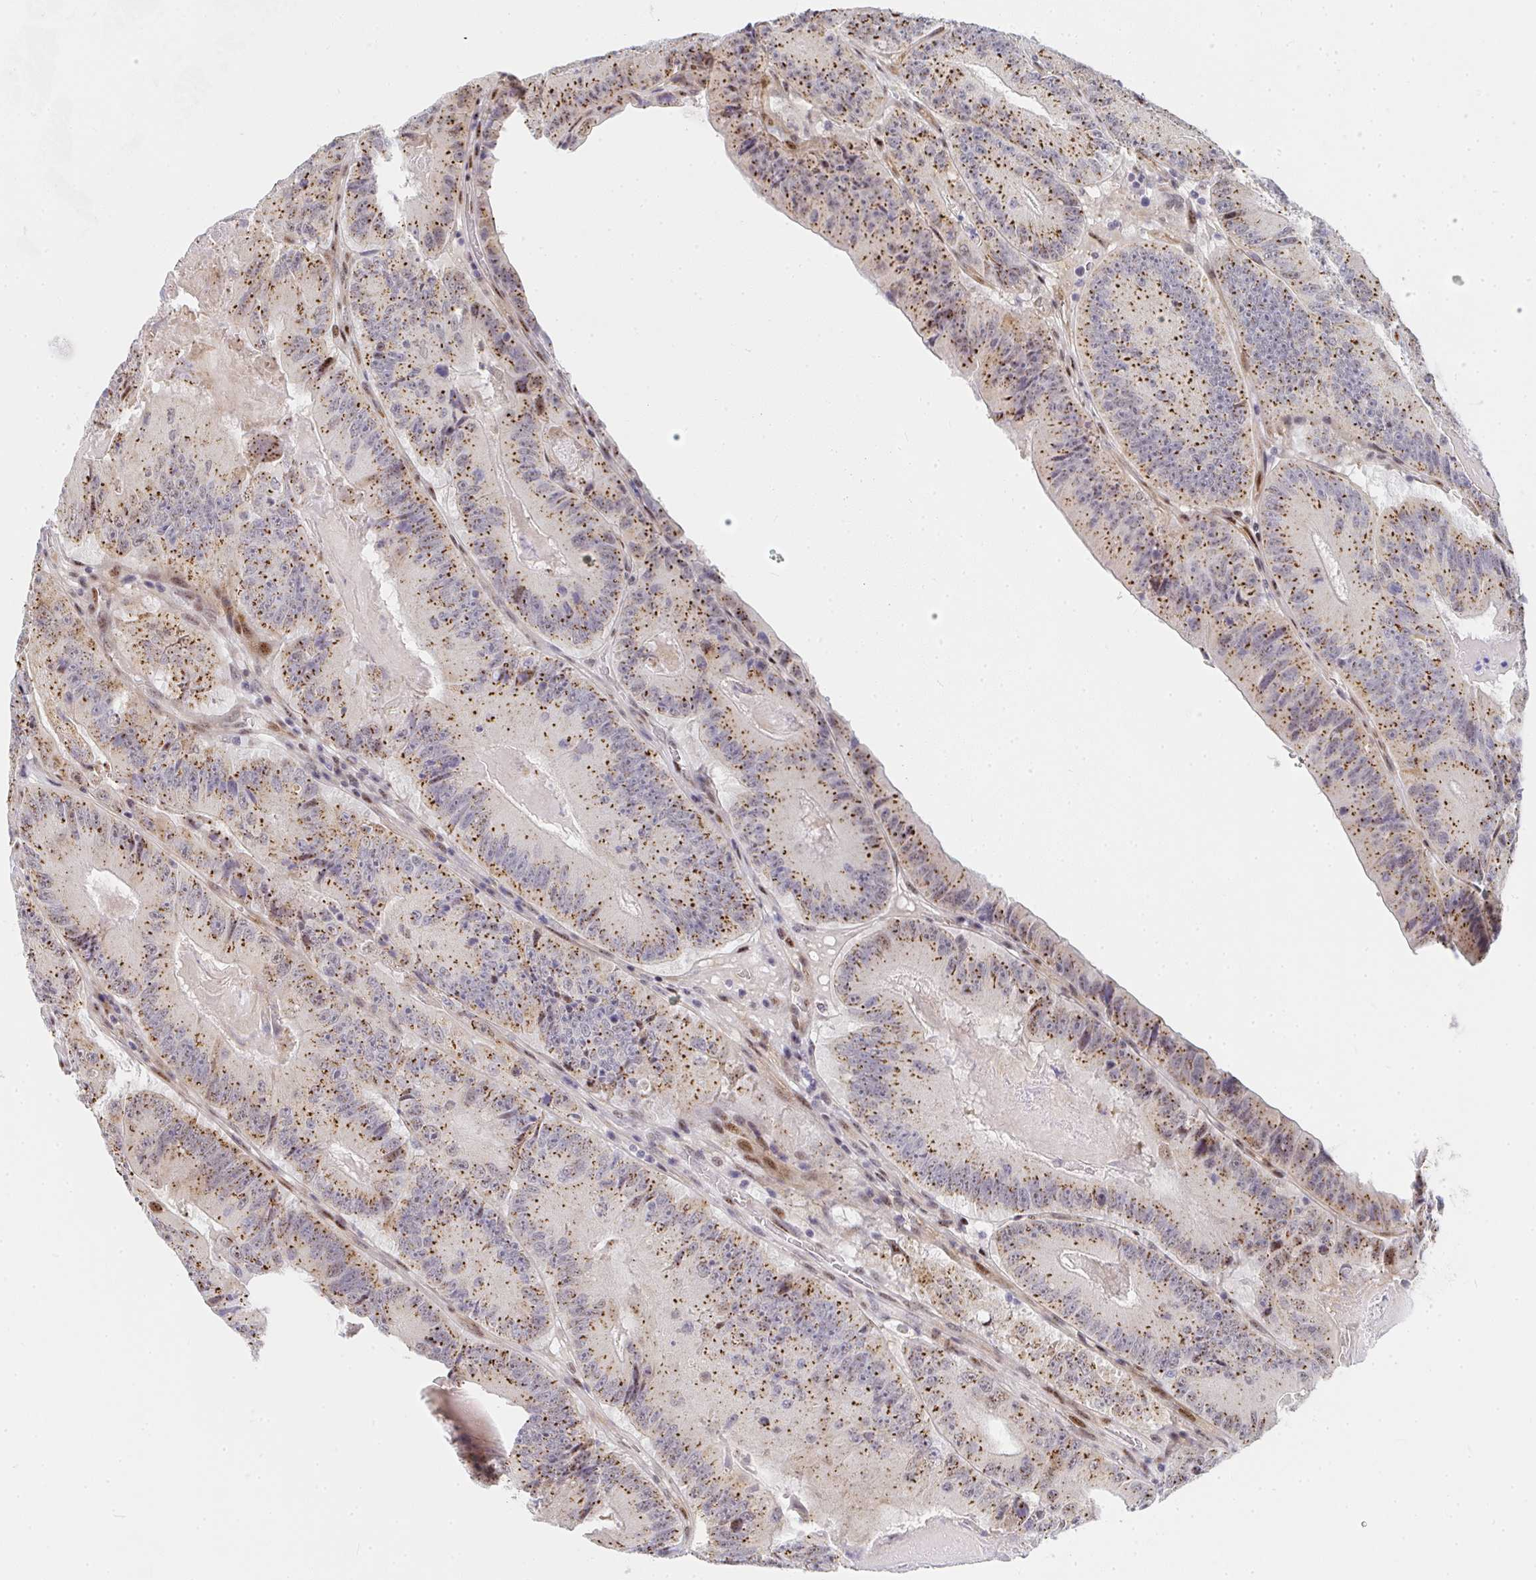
{"staining": {"intensity": "moderate", "quantity": ">75%", "location": "cytoplasmic/membranous"}, "tissue": "colorectal cancer", "cell_type": "Tumor cells", "image_type": "cancer", "snomed": [{"axis": "morphology", "description": "Adenocarcinoma, NOS"}, {"axis": "topography", "description": "Colon"}], "caption": "An image showing moderate cytoplasmic/membranous expression in approximately >75% of tumor cells in colorectal adenocarcinoma, as visualized by brown immunohistochemical staining.", "gene": "ZIC3", "patient": {"sex": "female", "age": 86}}